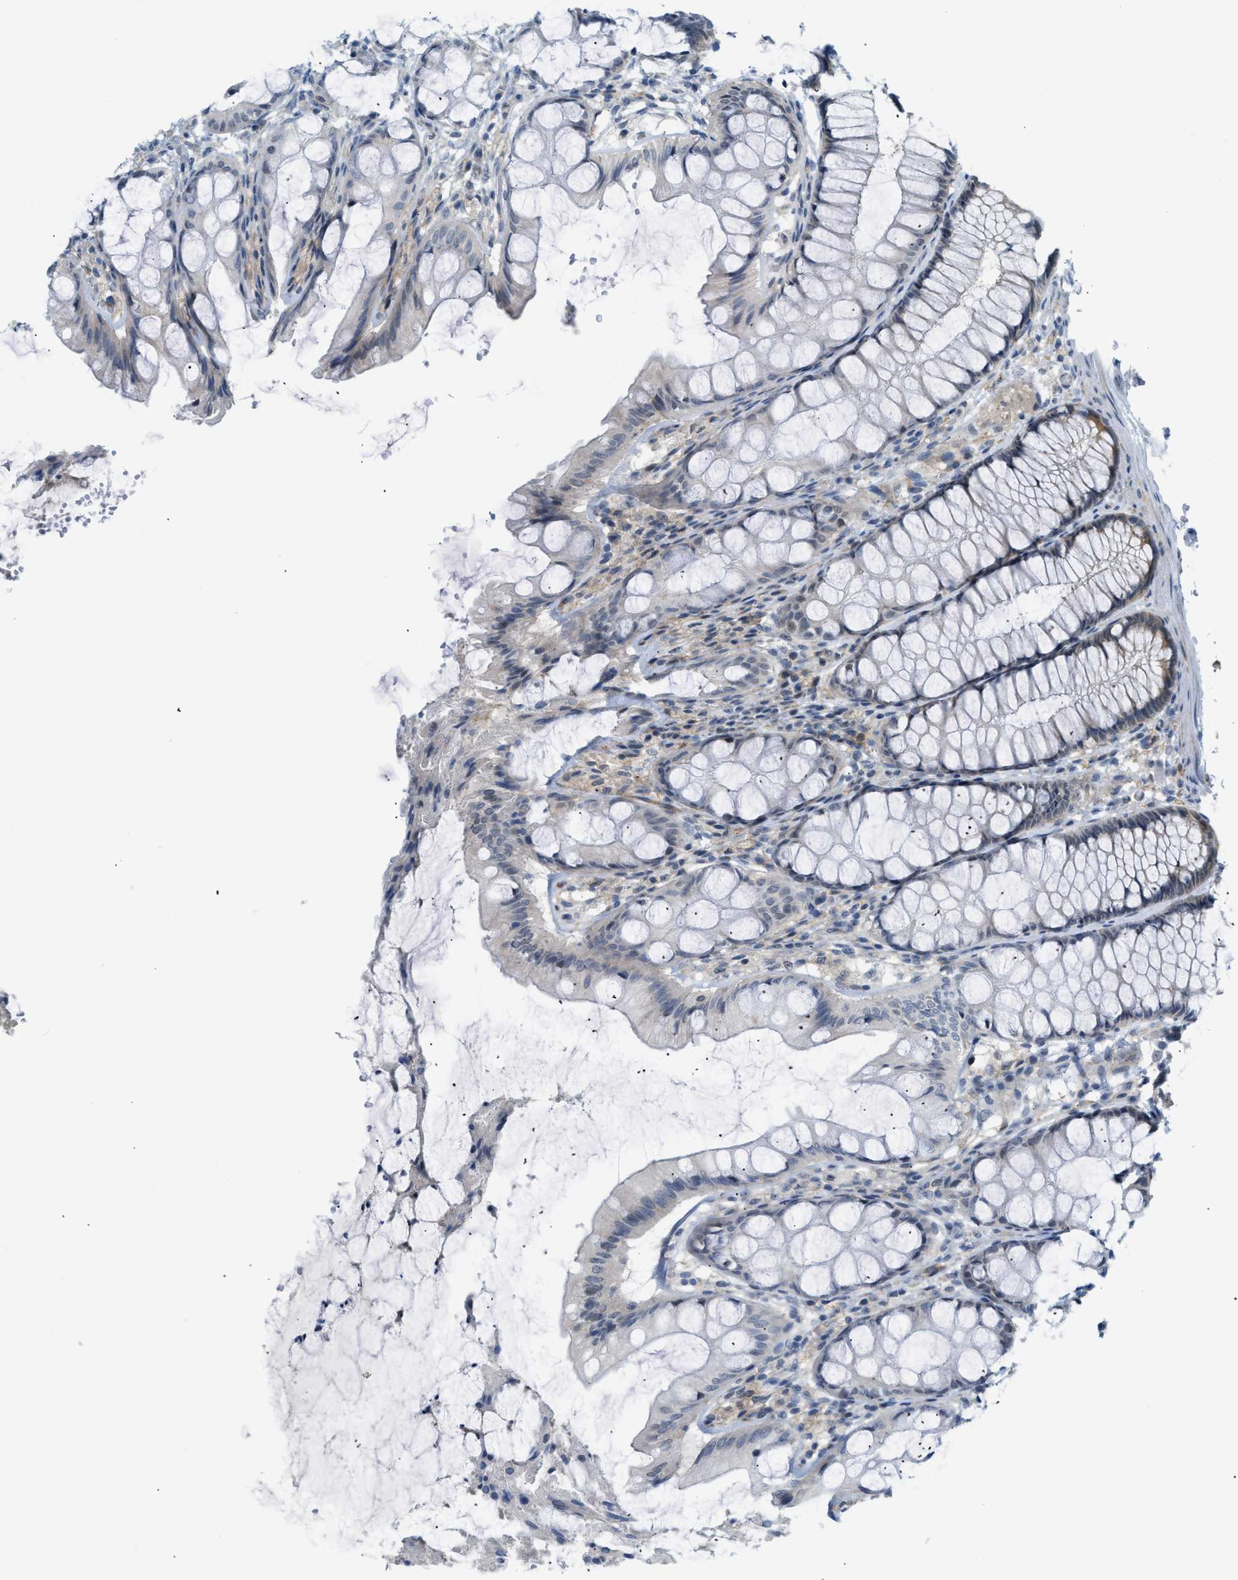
{"staining": {"intensity": "negative", "quantity": "none", "location": "none"}, "tissue": "colon", "cell_type": "Endothelial cells", "image_type": "normal", "snomed": [{"axis": "morphology", "description": "Normal tissue, NOS"}, {"axis": "topography", "description": "Colon"}], "caption": "Immunohistochemistry (IHC) histopathology image of unremarkable human colon stained for a protein (brown), which displays no expression in endothelial cells. Brightfield microscopy of immunohistochemistry (IHC) stained with DAB (3,3'-diaminobenzidine) (brown) and hematoxylin (blue), captured at high magnification.", "gene": "ZNF408", "patient": {"sex": "male", "age": 47}}